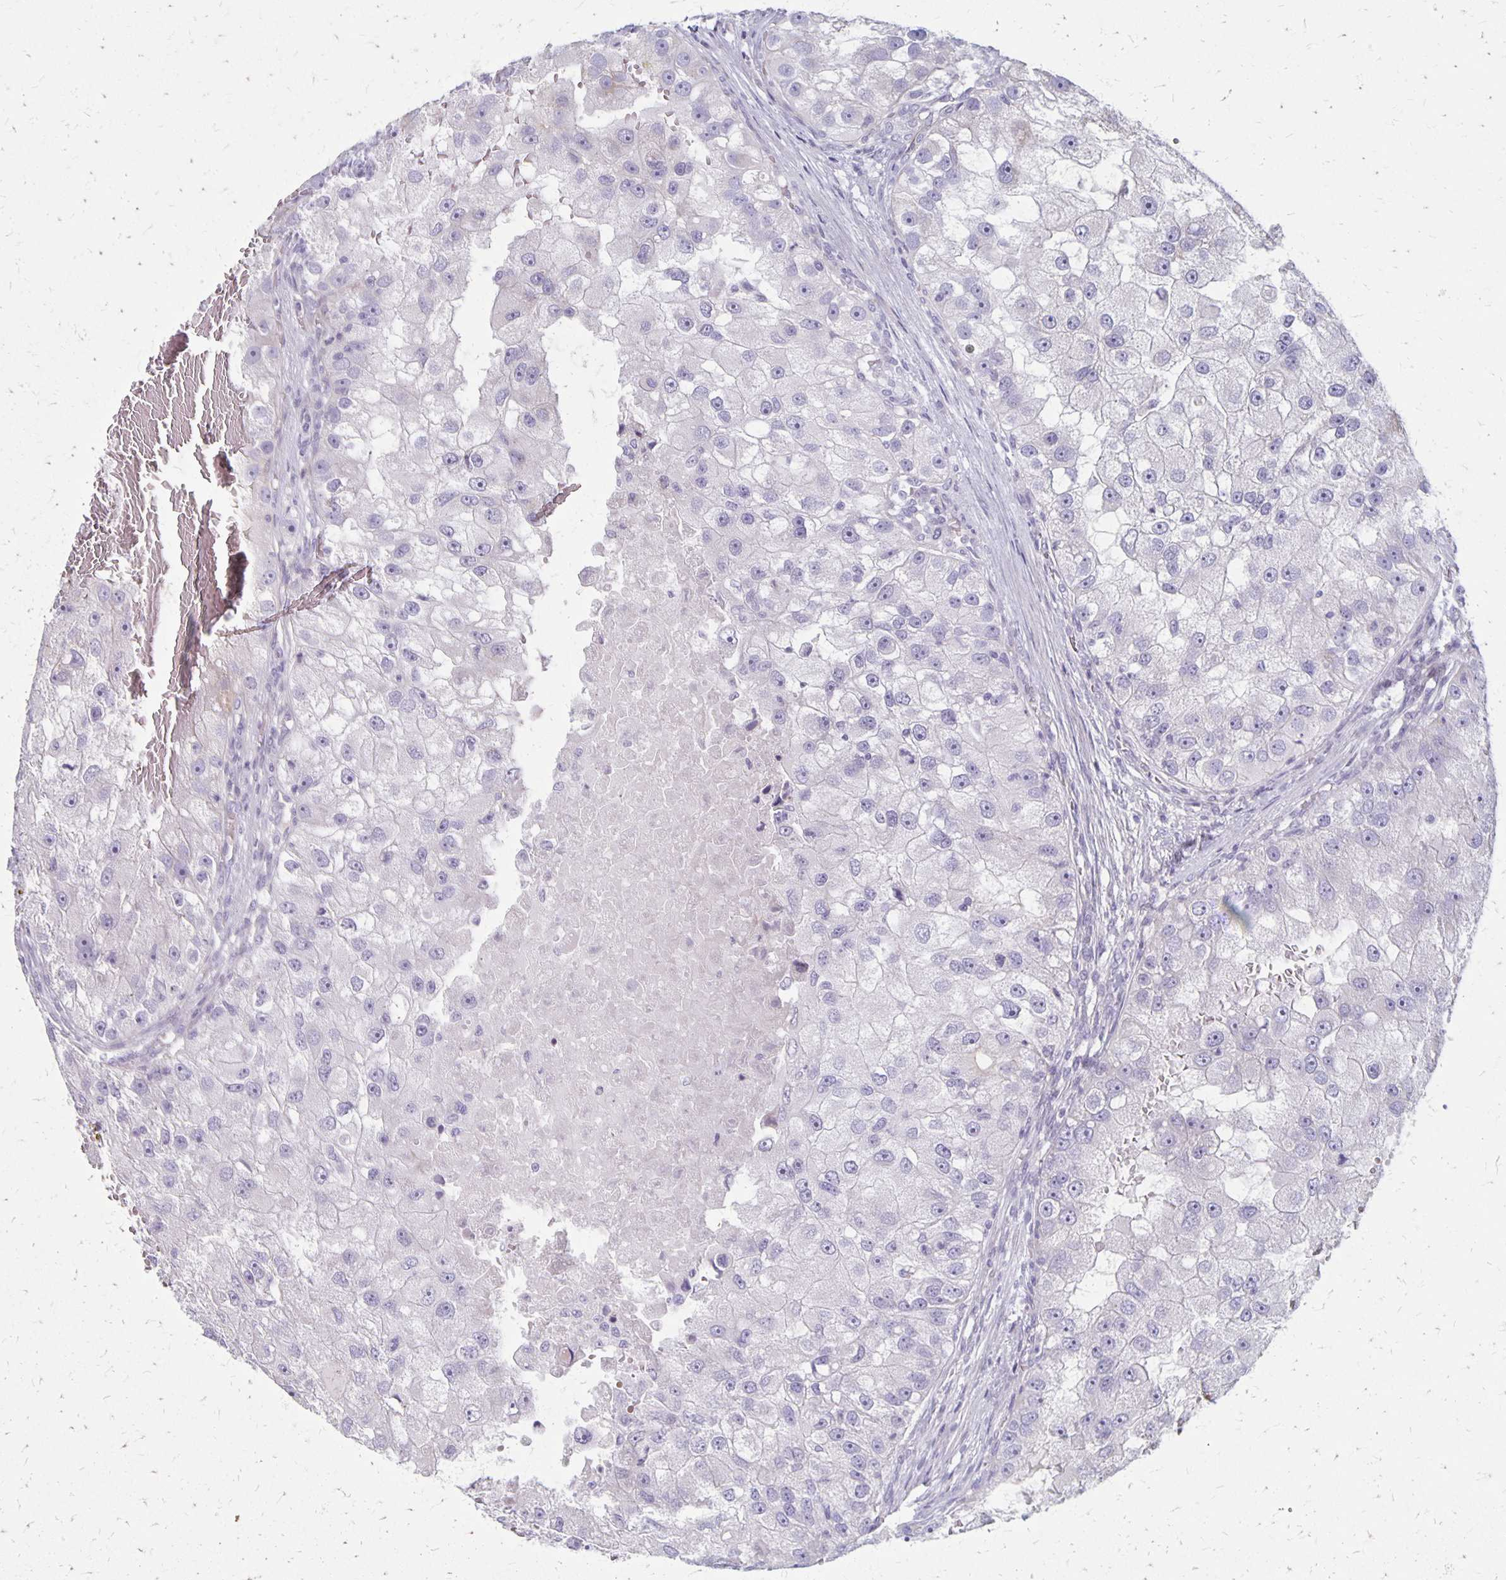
{"staining": {"intensity": "negative", "quantity": "none", "location": "none"}, "tissue": "renal cancer", "cell_type": "Tumor cells", "image_type": "cancer", "snomed": [{"axis": "morphology", "description": "Adenocarcinoma, NOS"}, {"axis": "topography", "description": "Kidney"}], "caption": "IHC histopathology image of neoplastic tissue: human renal cancer (adenocarcinoma) stained with DAB (3,3'-diaminobenzidine) displays no significant protein staining in tumor cells.", "gene": "HOMER1", "patient": {"sex": "male", "age": 63}}